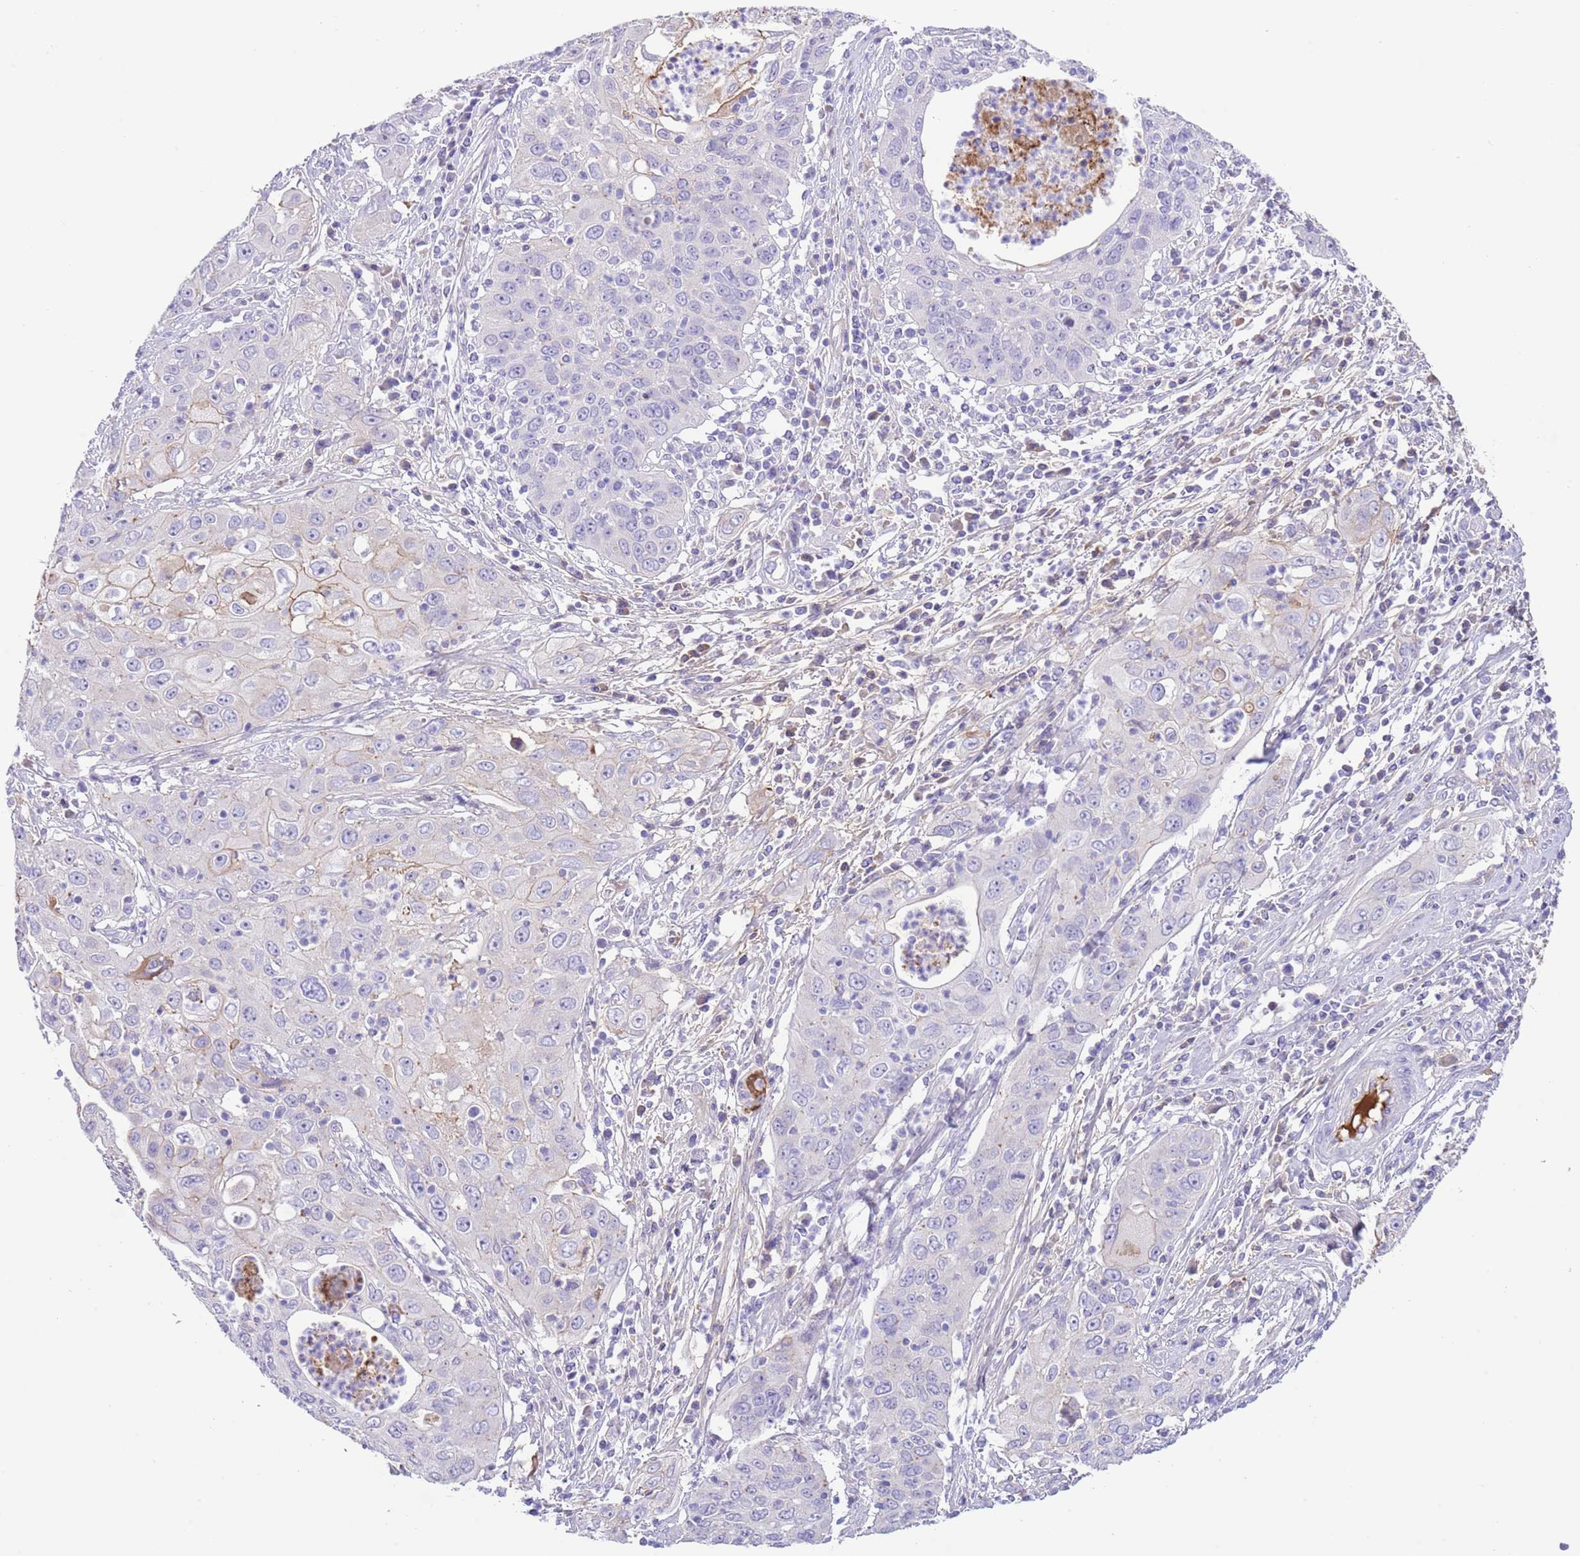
{"staining": {"intensity": "negative", "quantity": "none", "location": "none"}, "tissue": "cervical cancer", "cell_type": "Tumor cells", "image_type": "cancer", "snomed": [{"axis": "morphology", "description": "Squamous cell carcinoma, NOS"}, {"axis": "topography", "description": "Cervix"}], "caption": "DAB (3,3'-diaminobenzidine) immunohistochemical staining of cervical squamous cell carcinoma demonstrates no significant expression in tumor cells.", "gene": "IGF1", "patient": {"sex": "female", "age": 36}}